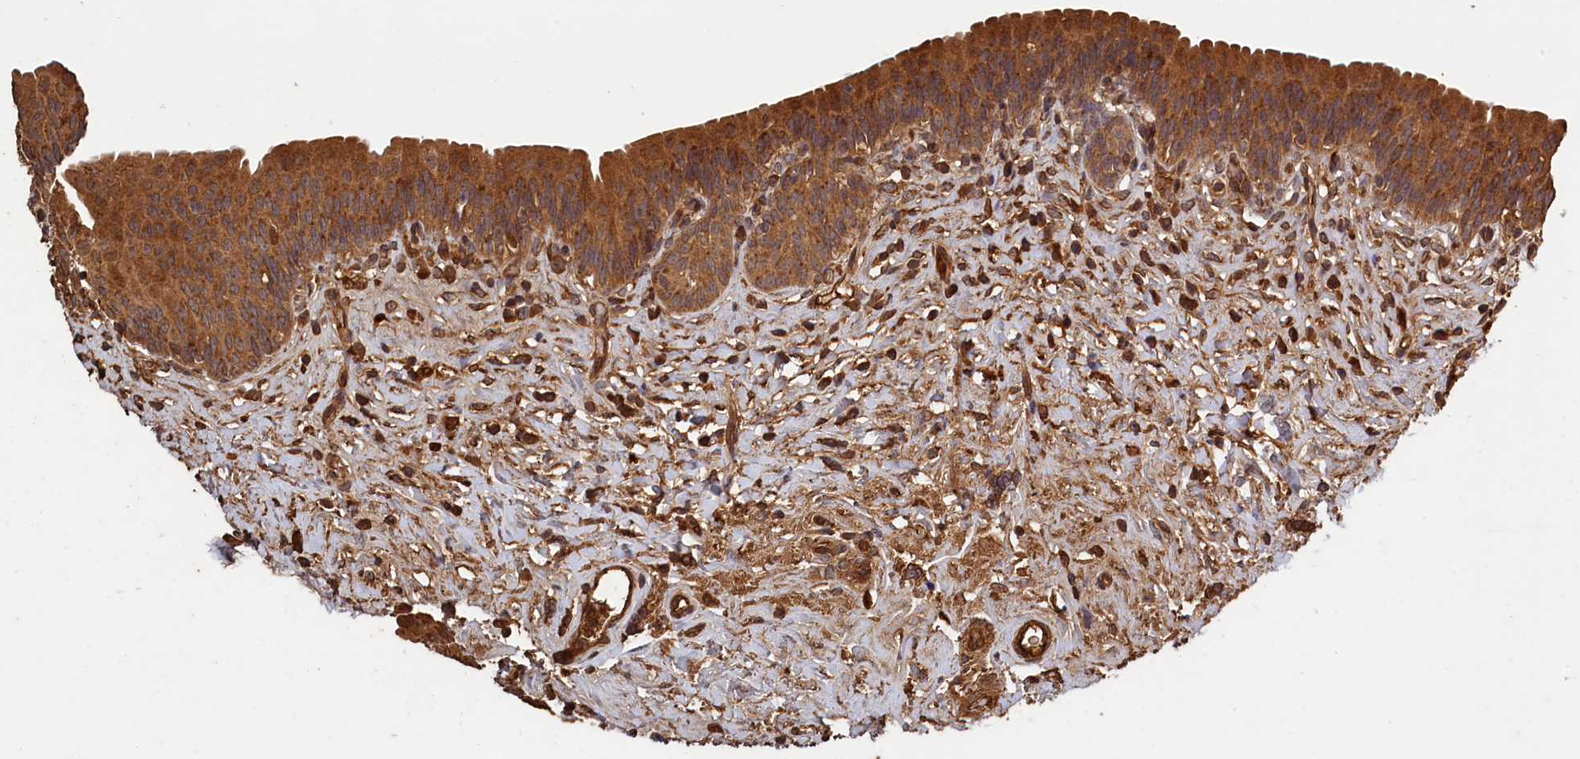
{"staining": {"intensity": "strong", "quantity": ">75%", "location": "cytoplasmic/membranous"}, "tissue": "urinary bladder", "cell_type": "Urothelial cells", "image_type": "normal", "snomed": [{"axis": "morphology", "description": "Normal tissue, NOS"}, {"axis": "topography", "description": "Urinary bladder"}], "caption": "Brown immunohistochemical staining in benign human urinary bladder shows strong cytoplasmic/membranous positivity in about >75% of urothelial cells.", "gene": "SNX33", "patient": {"sex": "male", "age": 83}}